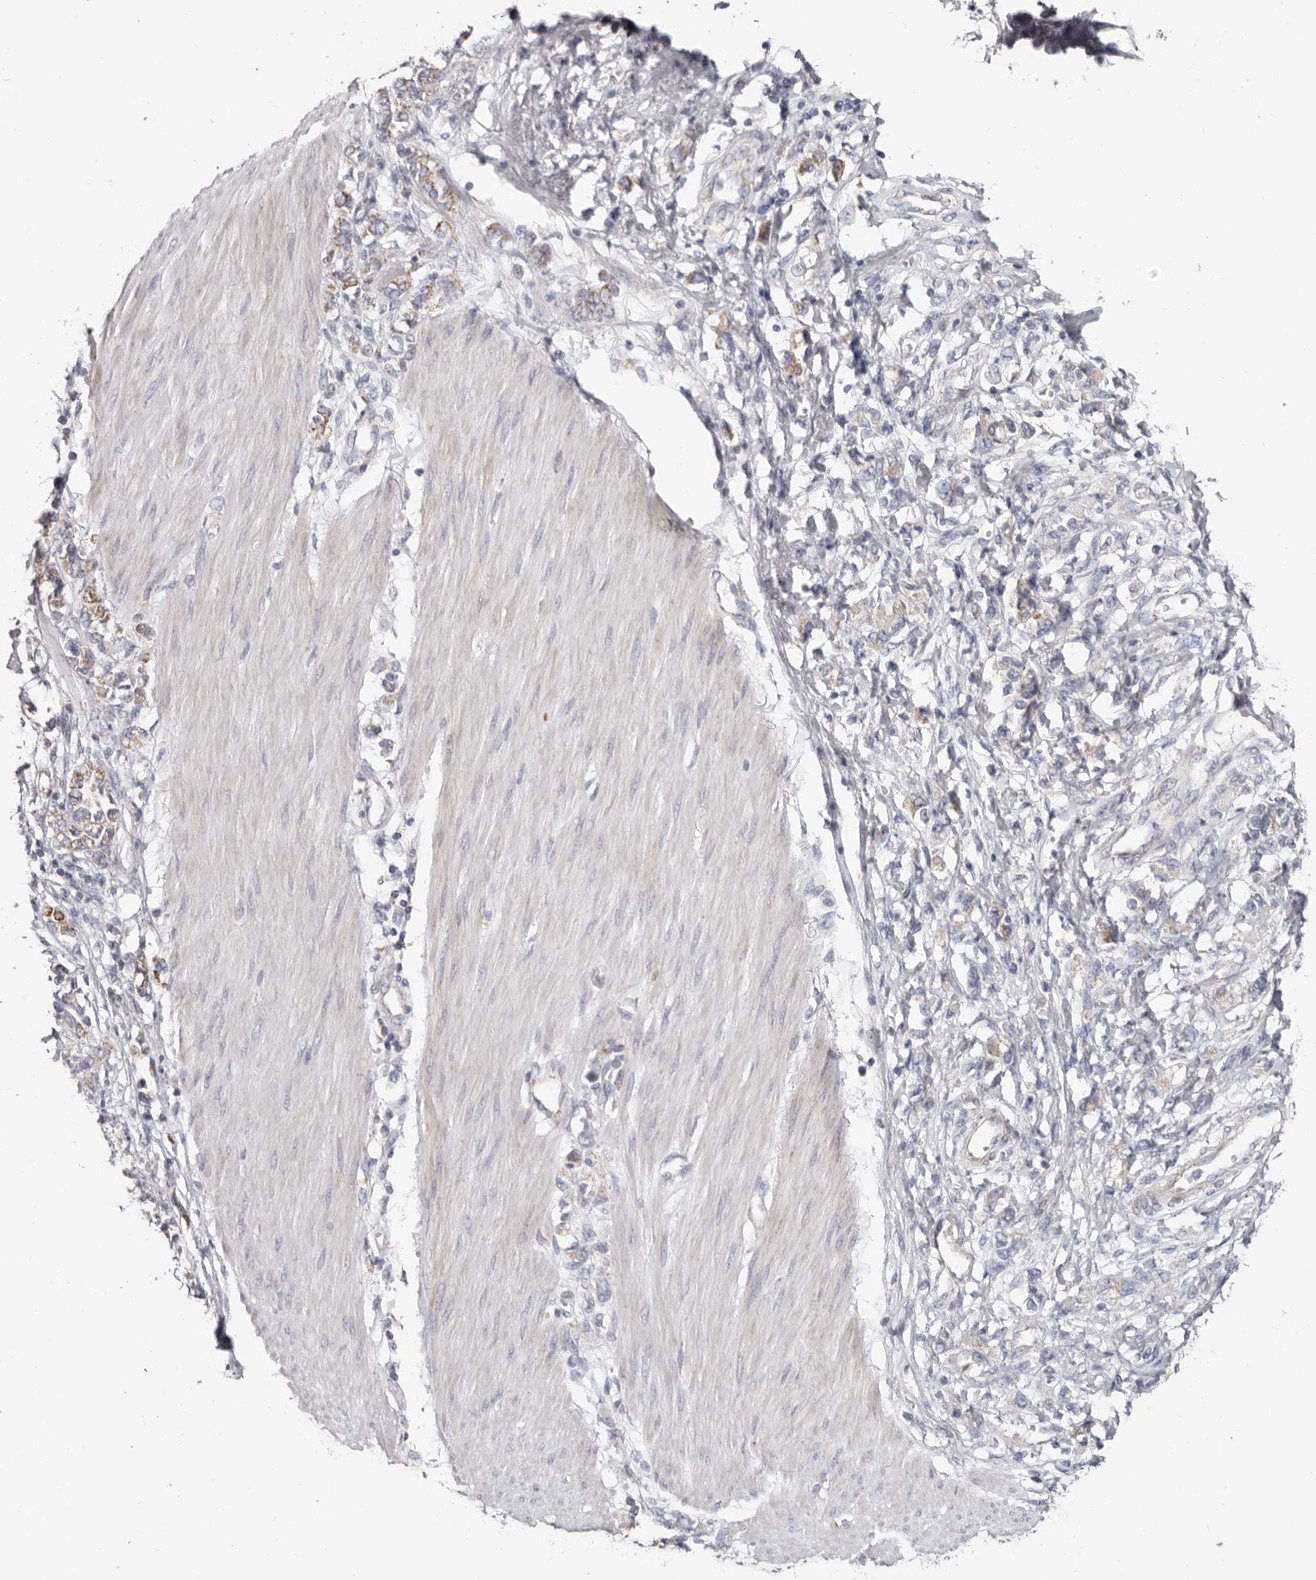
{"staining": {"intensity": "weak", "quantity": "<25%", "location": "cytoplasmic/membranous"}, "tissue": "stomach cancer", "cell_type": "Tumor cells", "image_type": "cancer", "snomed": [{"axis": "morphology", "description": "Adenocarcinoma, NOS"}, {"axis": "topography", "description": "Stomach"}], "caption": "This is an immunohistochemistry (IHC) micrograph of human stomach cancer (adenocarcinoma). There is no expression in tumor cells.", "gene": "RSPO2", "patient": {"sex": "female", "age": 76}}